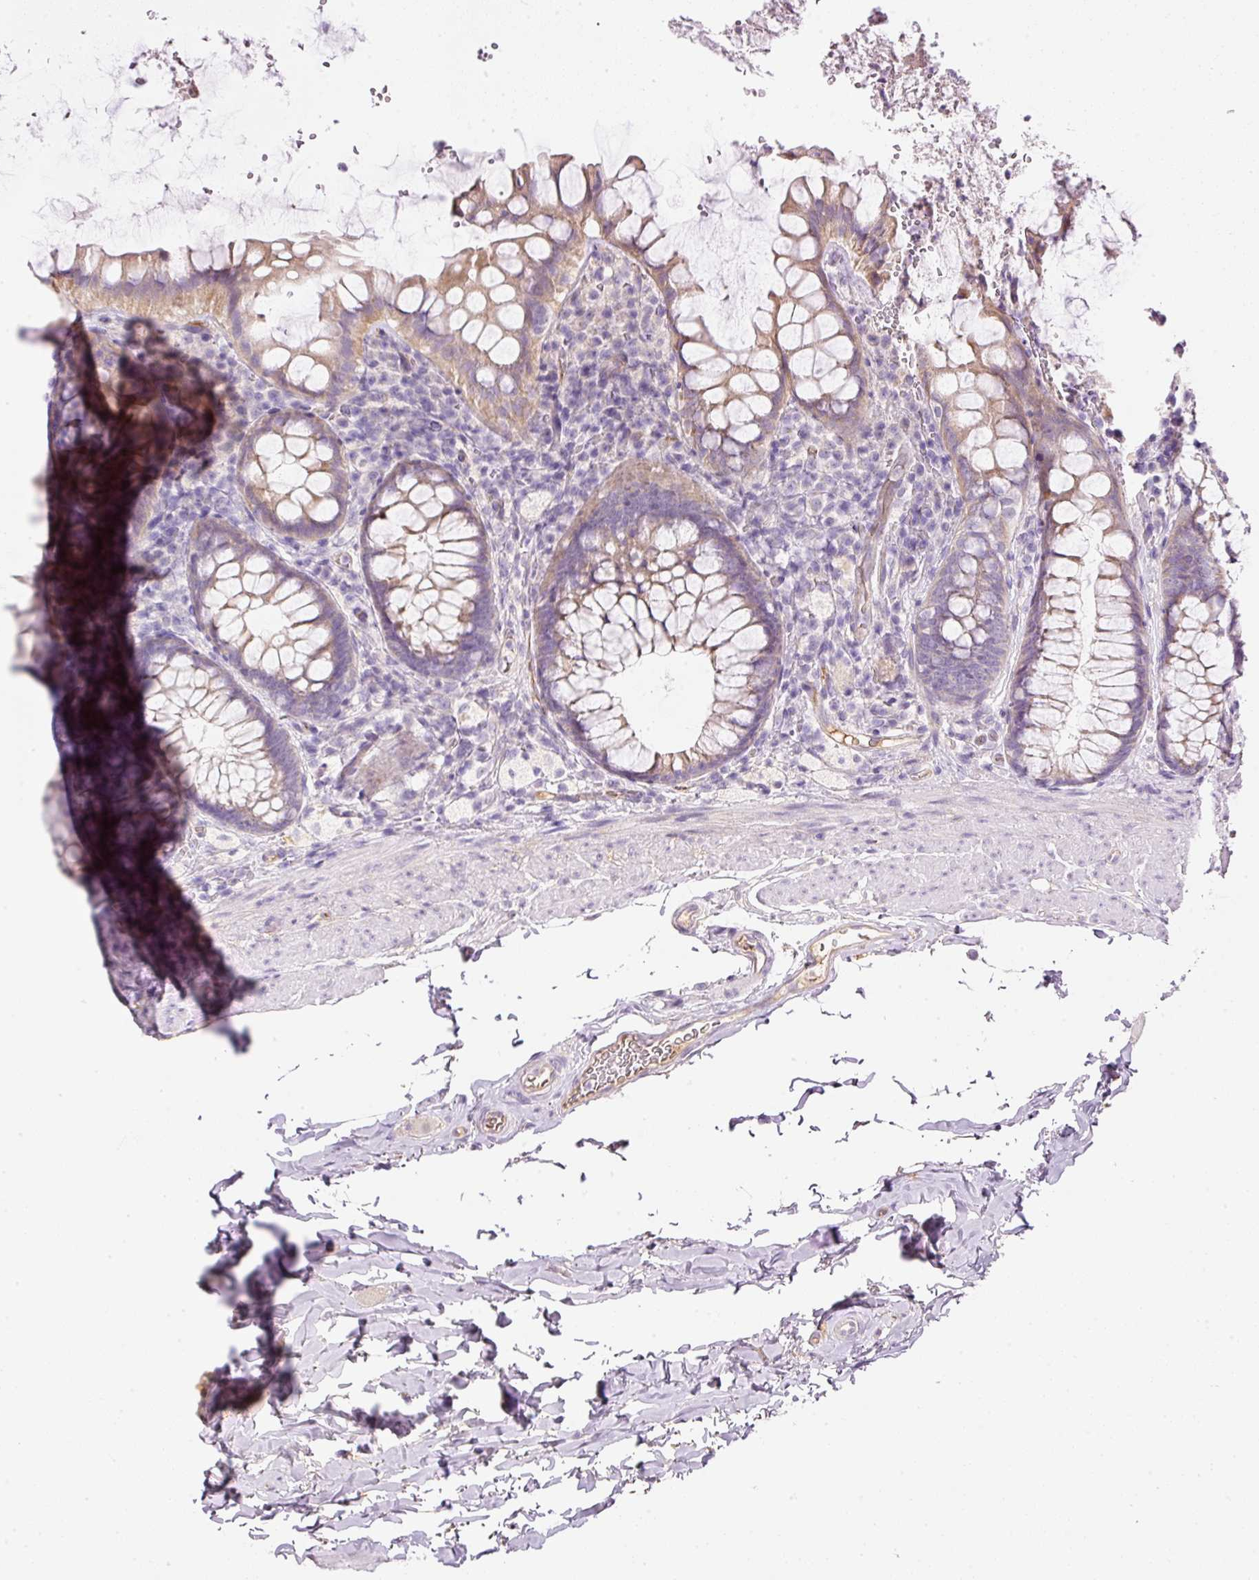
{"staining": {"intensity": "moderate", "quantity": "25%-75%", "location": "cytoplasmic/membranous"}, "tissue": "rectum", "cell_type": "Glandular cells", "image_type": "normal", "snomed": [{"axis": "morphology", "description": "Normal tissue, NOS"}, {"axis": "topography", "description": "Rectum"}], "caption": "Glandular cells exhibit medium levels of moderate cytoplasmic/membranous staining in about 25%-75% of cells in unremarkable rectum.", "gene": "KPNA5", "patient": {"sex": "female", "age": 69}}